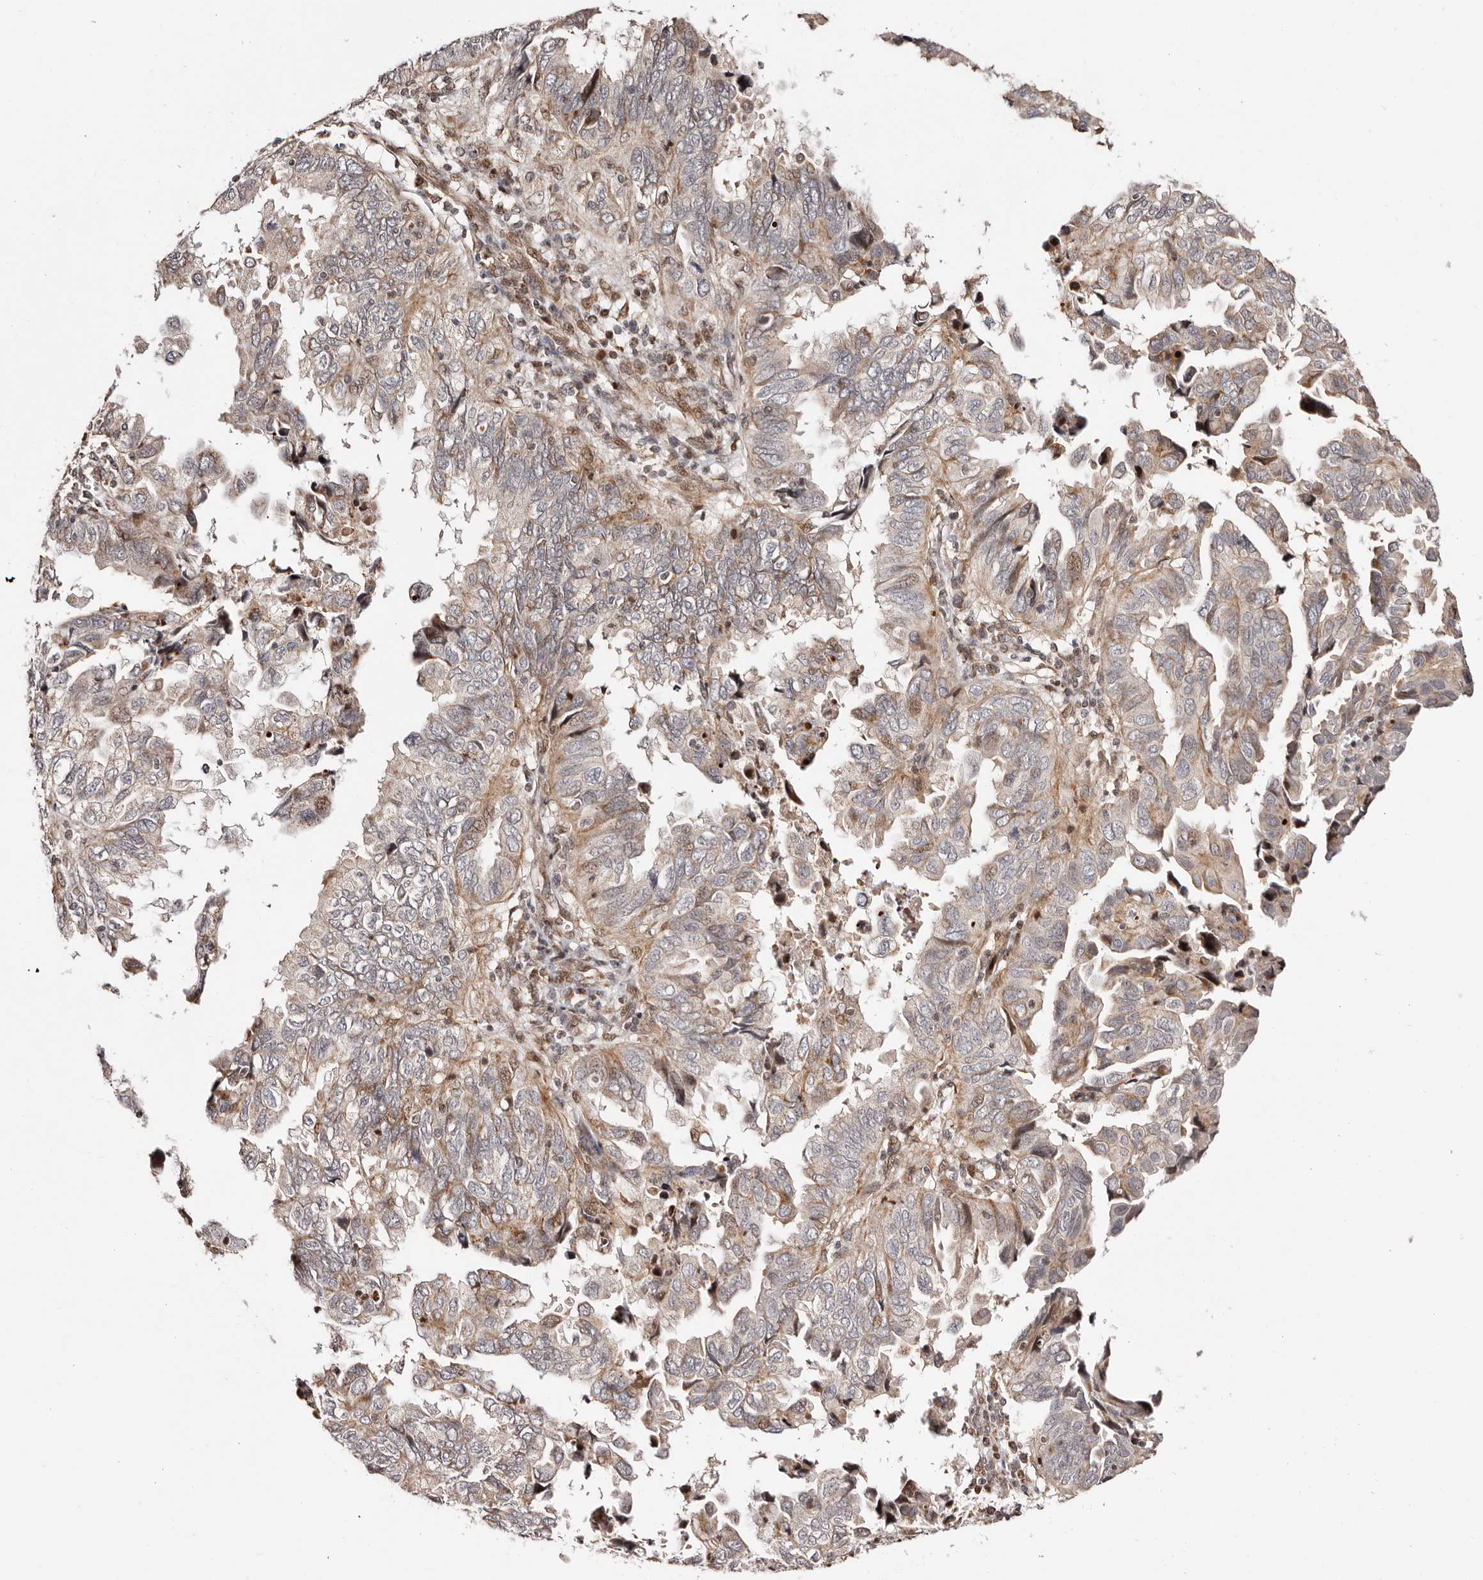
{"staining": {"intensity": "weak", "quantity": "<25%", "location": "cytoplasmic/membranous,nuclear"}, "tissue": "endometrial cancer", "cell_type": "Tumor cells", "image_type": "cancer", "snomed": [{"axis": "morphology", "description": "Adenocarcinoma, NOS"}, {"axis": "topography", "description": "Uterus"}], "caption": "Protein analysis of adenocarcinoma (endometrial) displays no significant positivity in tumor cells.", "gene": "HIVEP3", "patient": {"sex": "female", "age": 77}}